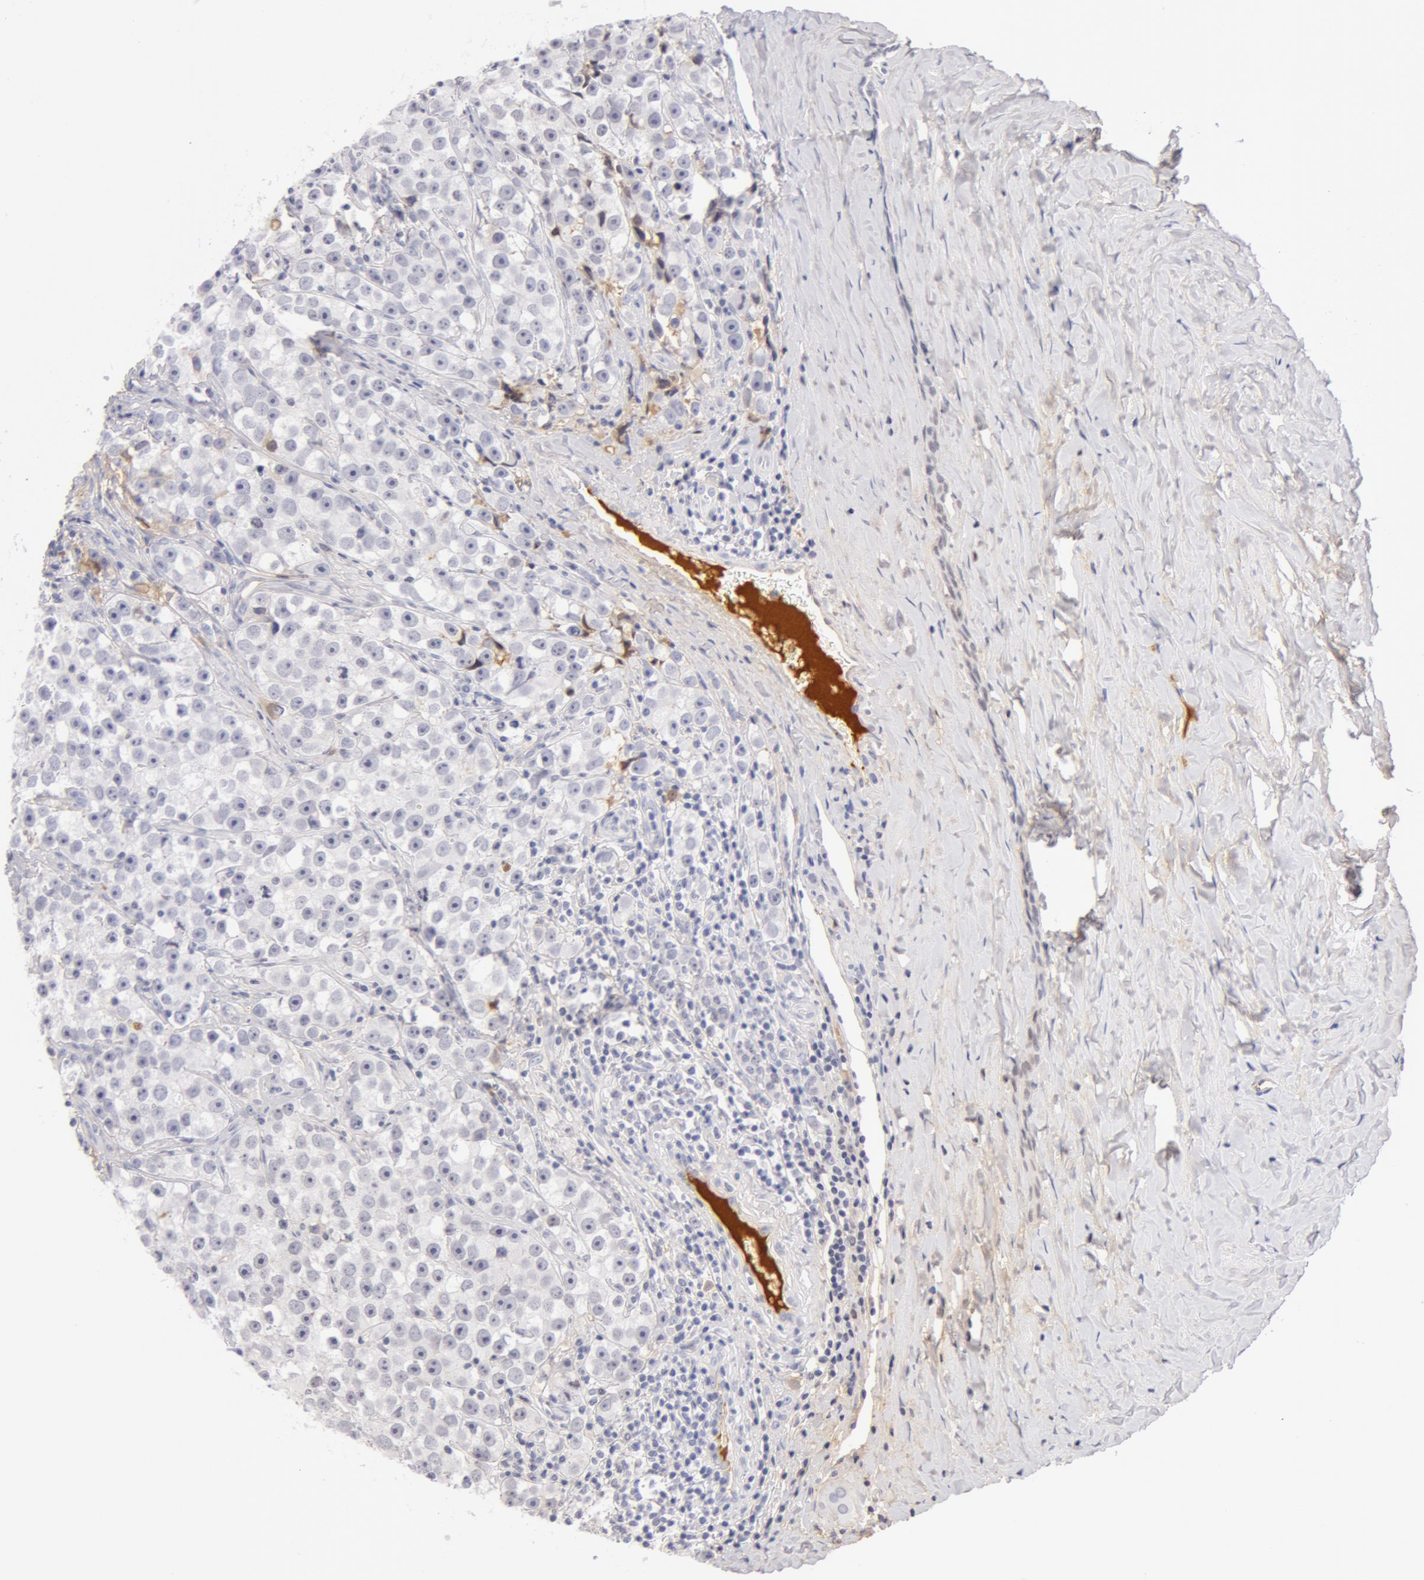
{"staining": {"intensity": "negative", "quantity": "none", "location": "none"}, "tissue": "testis cancer", "cell_type": "Tumor cells", "image_type": "cancer", "snomed": [{"axis": "morphology", "description": "Seminoma, NOS"}, {"axis": "topography", "description": "Testis"}], "caption": "Tumor cells are negative for protein expression in human seminoma (testis).", "gene": "AHSG", "patient": {"sex": "male", "age": 32}}